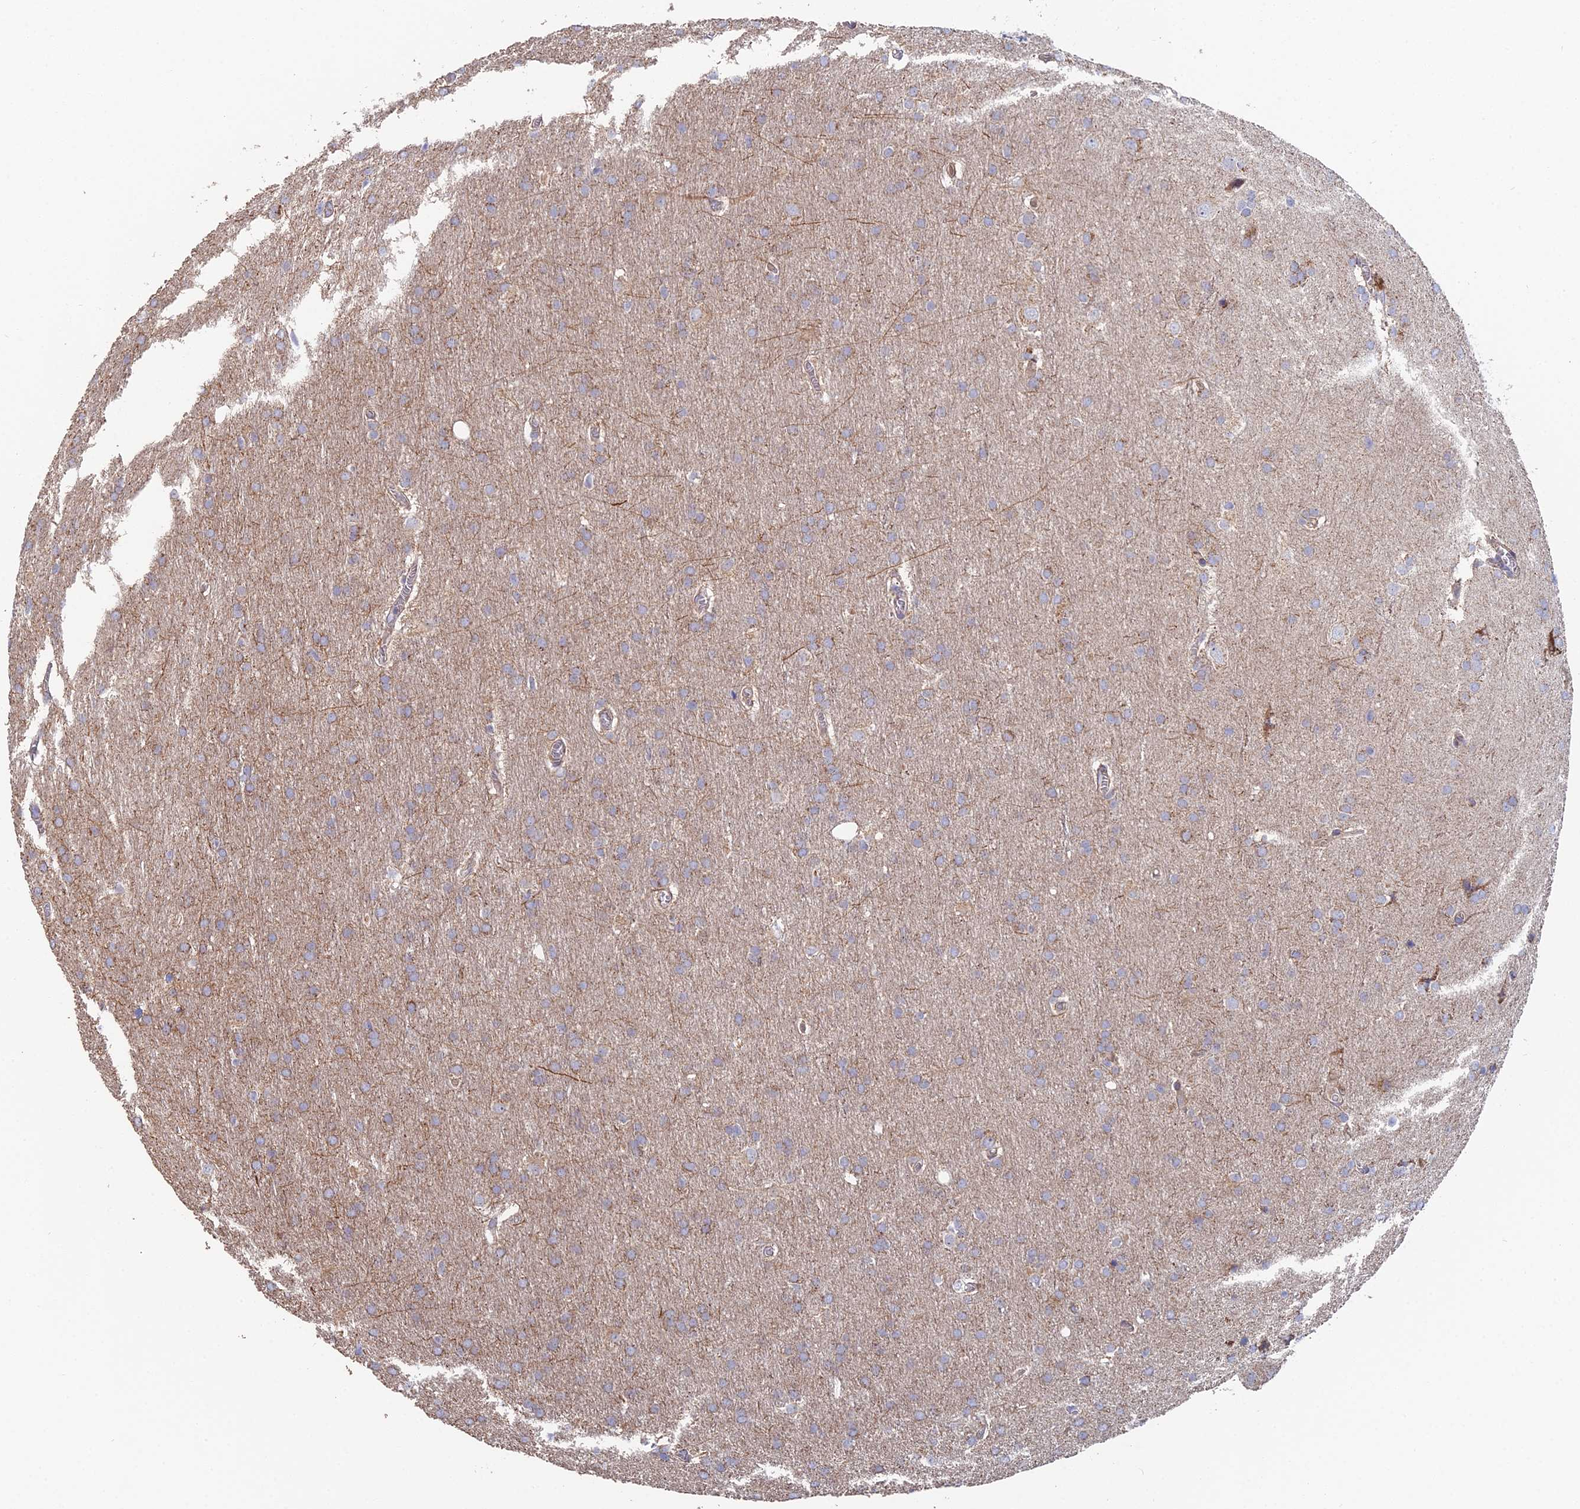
{"staining": {"intensity": "weak", "quantity": ">75%", "location": "cytoplasmic/membranous"}, "tissue": "glioma", "cell_type": "Tumor cells", "image_type": "cancer", "snomed": [{"axis": "morphology", "description": "Glioma, malignant, Low grade"}, {"axis": "topography", "description": "Brain"}], "caption": "Tumor cells display low levels of weak cytoplasmic/membranous positivity in approximately >75% of cells in glioma. The protein of interest is shown in brown color, while the nuclei are stained blue.", "gene": "ECSIT", "patient": {"sex": "female", "age": 32}}